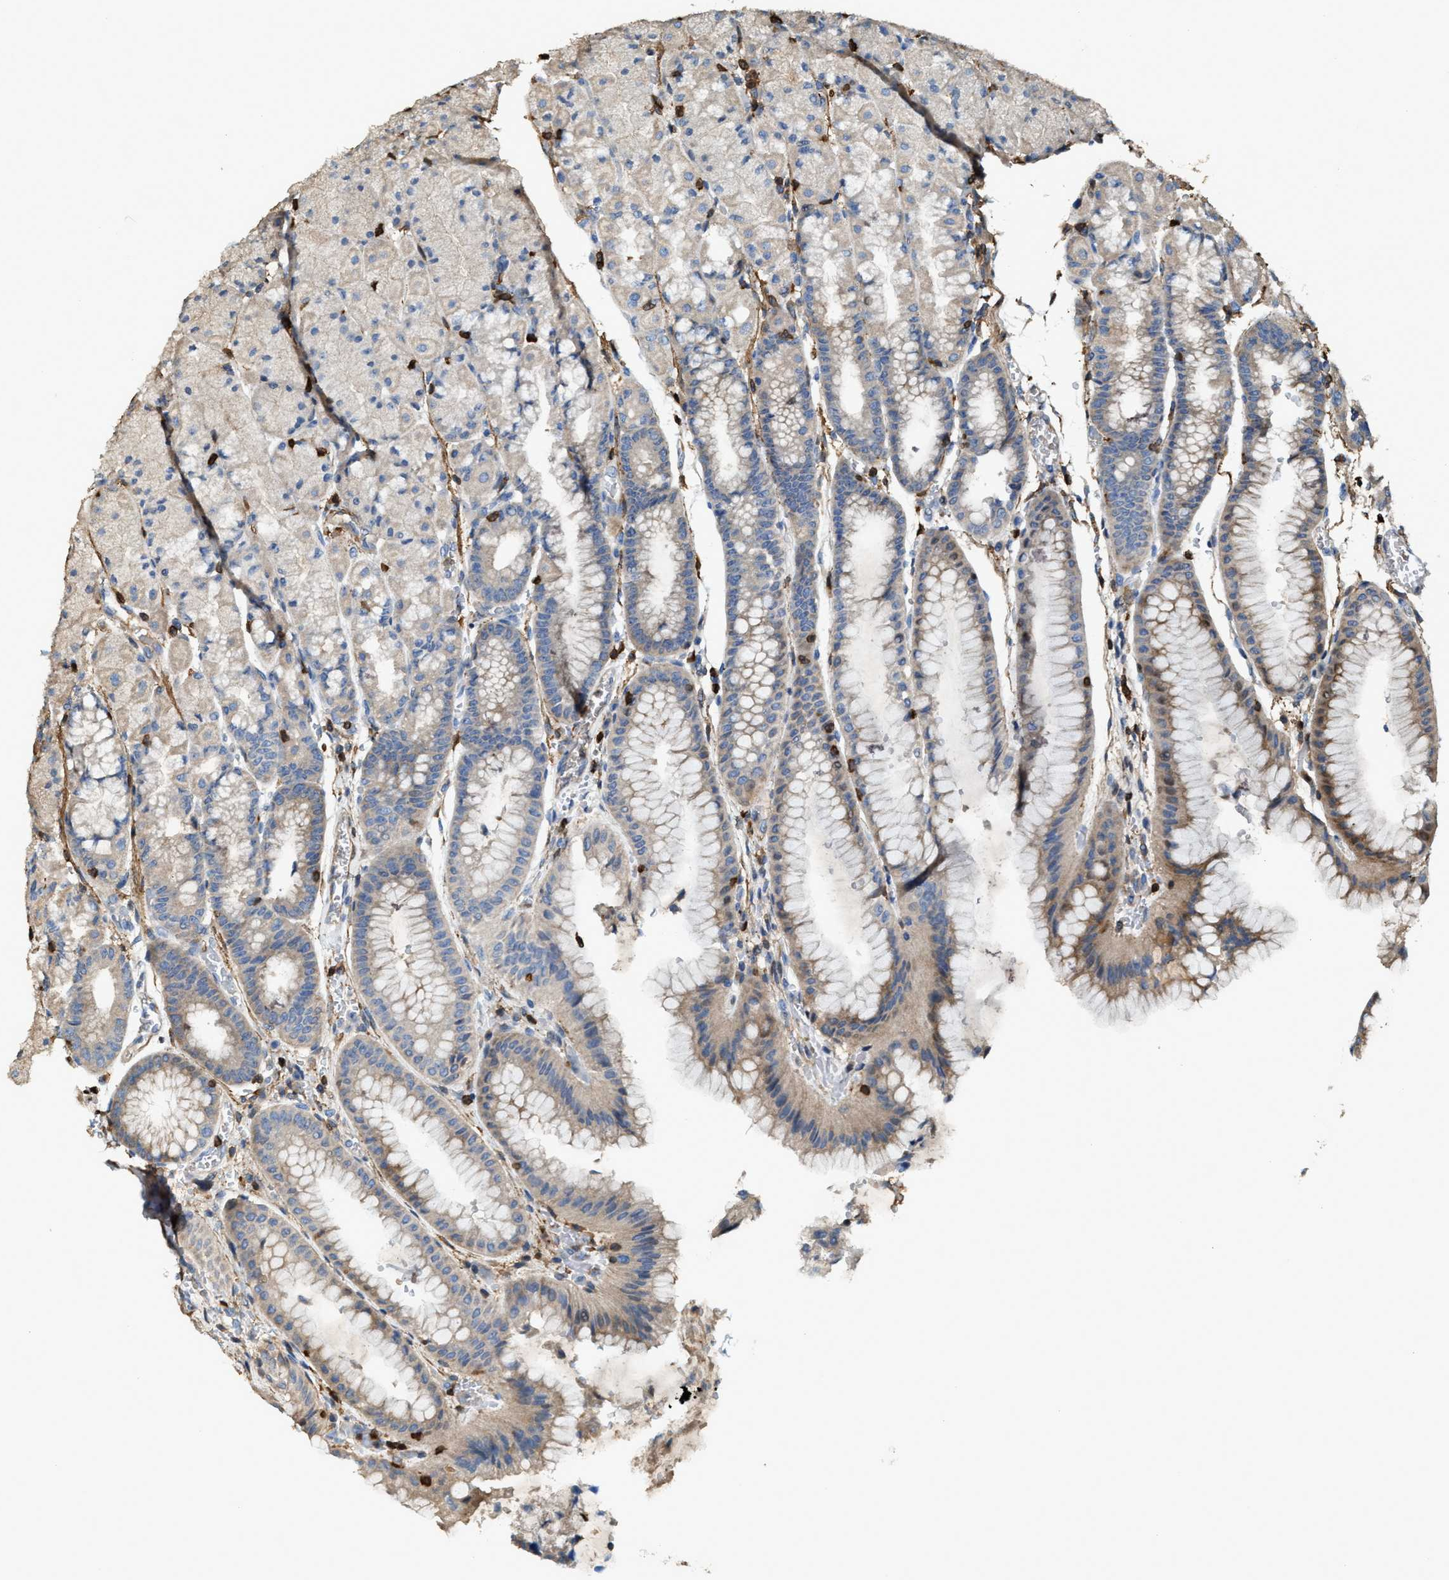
{"staining": {"intensity": "negative", "quantity": "none", "location": "none"}, "tissue": "stomach", "cell_type": "Glandular cells", "image_type": "normal", "snomed": [{"axis": "morphology", "description": "Normal tissue, NOS"}, {"axis": "morphology", "description": "Carcinoid, malignant, NOS"}, {"axis": "topography", "description": "Stomach, upper"}], "caption": "This micrograph is of benign stomach stained with immunohistochemistry (IHC) to label a protein in brown with the nuclei are counter-stained blue. There is no staining in glandular cells. (Brightfield microscopy of DAB immunohistochemistry (IHC) at high magnification).", "gene": "SERPINB5", "patient": {"sex": "male", "age": 39}}